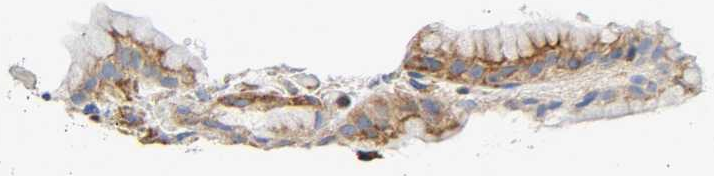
{"staining": {"intensity": "moderate", "quantity": ">75%", "location": "cytoplasmic/membranous"}, "tissue": "stomach", "cell_type": "Glandular cells", "image_type": "normal", "snomed": [{"axis": "morphology", "description": "Normal tissue, NOS"}, {"axis": "topography", "description": "Stomach"}, {"axis": "topography", "description": "Stomach, lower"}], "caption": "Immunohistochemistry (IHC) of benign stomach demonstrates medium levels of moderate cytoplasmic/membranous expression in approximately >75% of glandular cells.", "gene": "REL", "patient": {"sex": "female", "age": 75}}